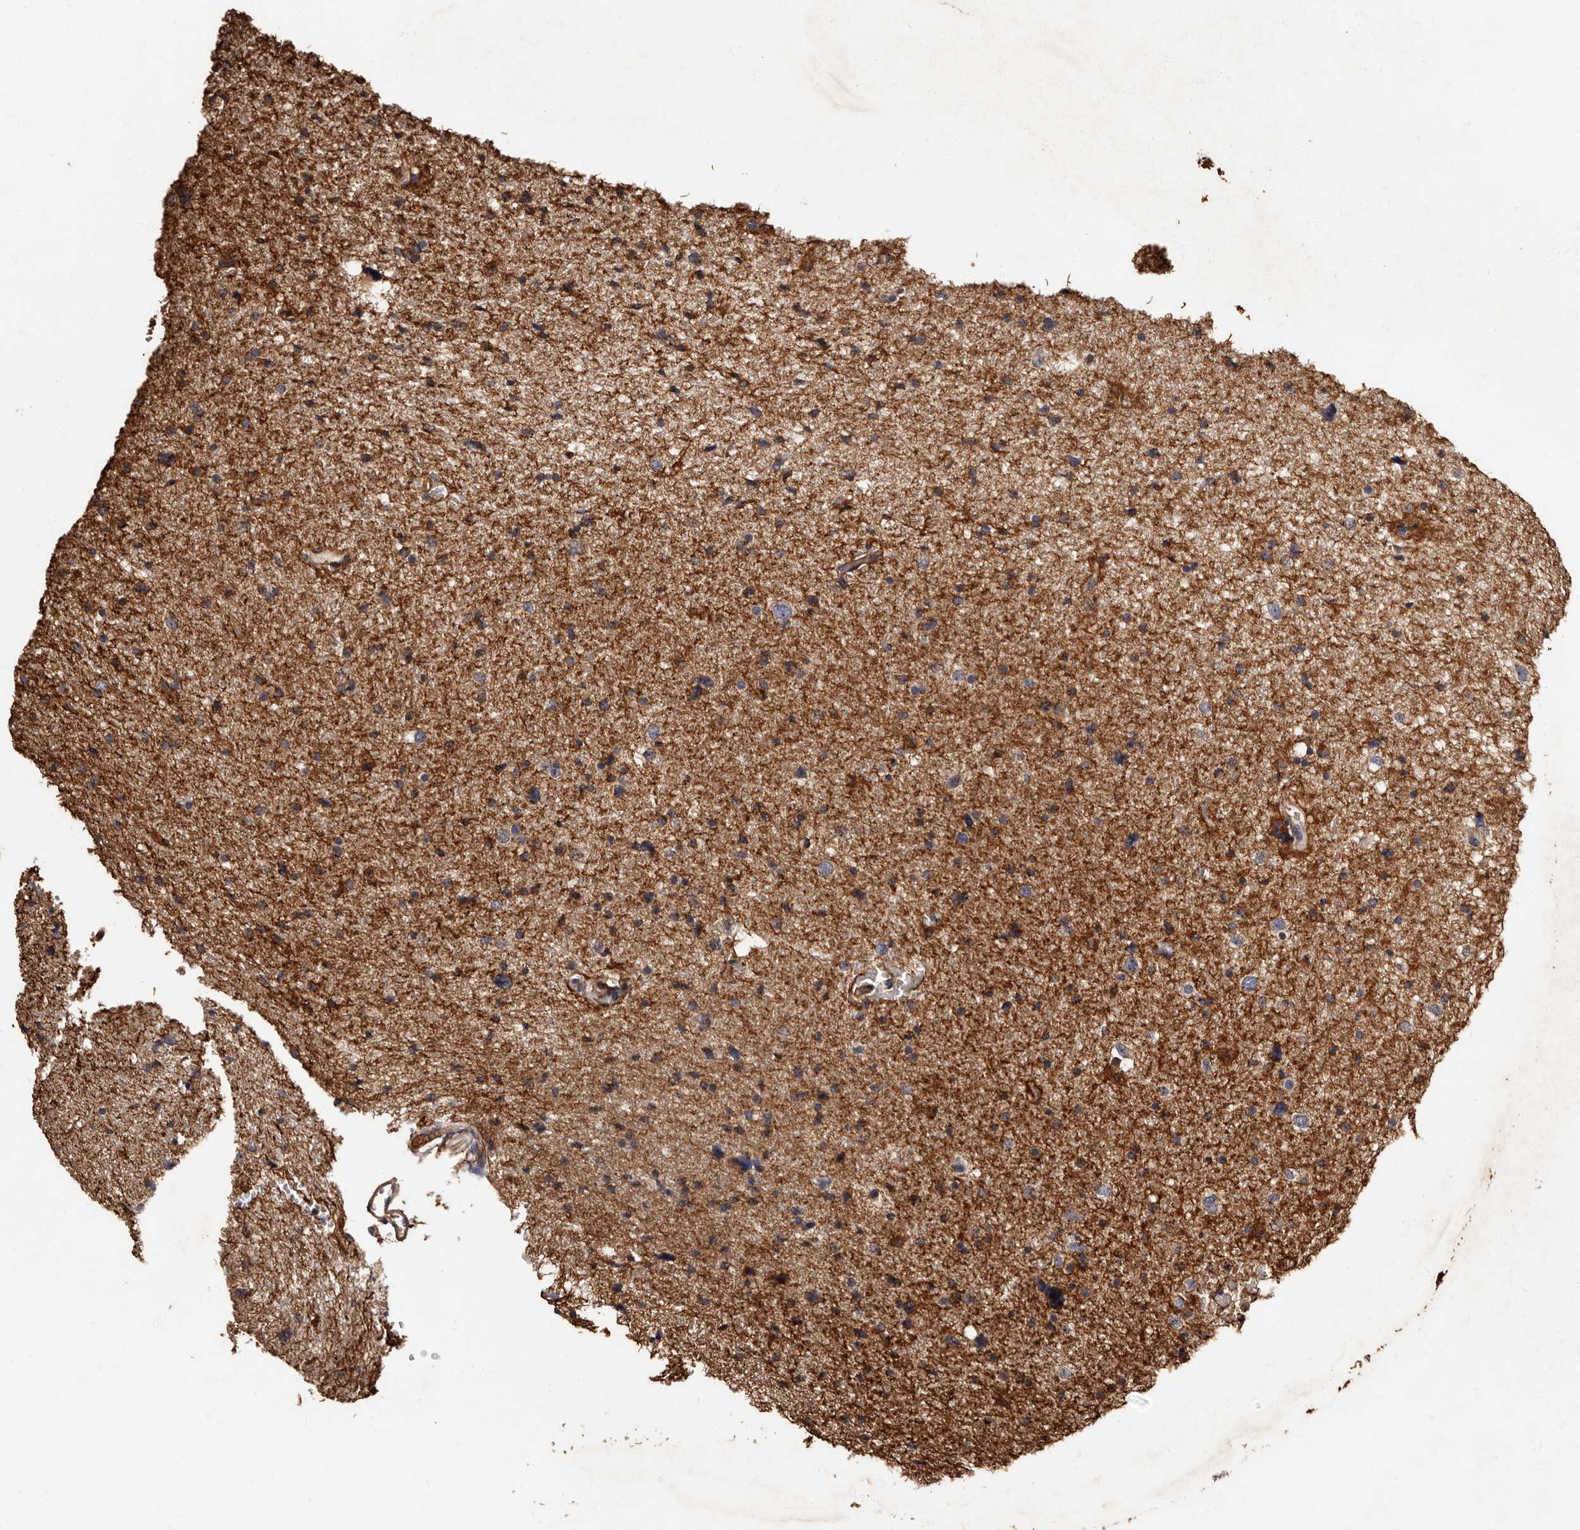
{"staining": {"intensity": "moderate", "quantity": "<25%", "location": "cytoplasmic/membranous"}, "tissue": "glioma", "cell_type": "Tumor cells", "image_type": "cancer", "snomed": [{"axis": "morphology", "description": "Glioma, malignant, Low grade"}, {"axis": "topography", "description": "Brain"}], "caption": "IHC staining of glioma, which reveals low levels of moderate cytoplasmic/membranous staining in approximately <25% of tumor cells indicating moderate cytoplasmic/membranous protein staining. The staining was performed using DAB (brown) for protein detection and nuclei were counterstained in hematoxylin (blue).", "gene": "ADCK5", "patient": {"sex": "female", "age": 37}}